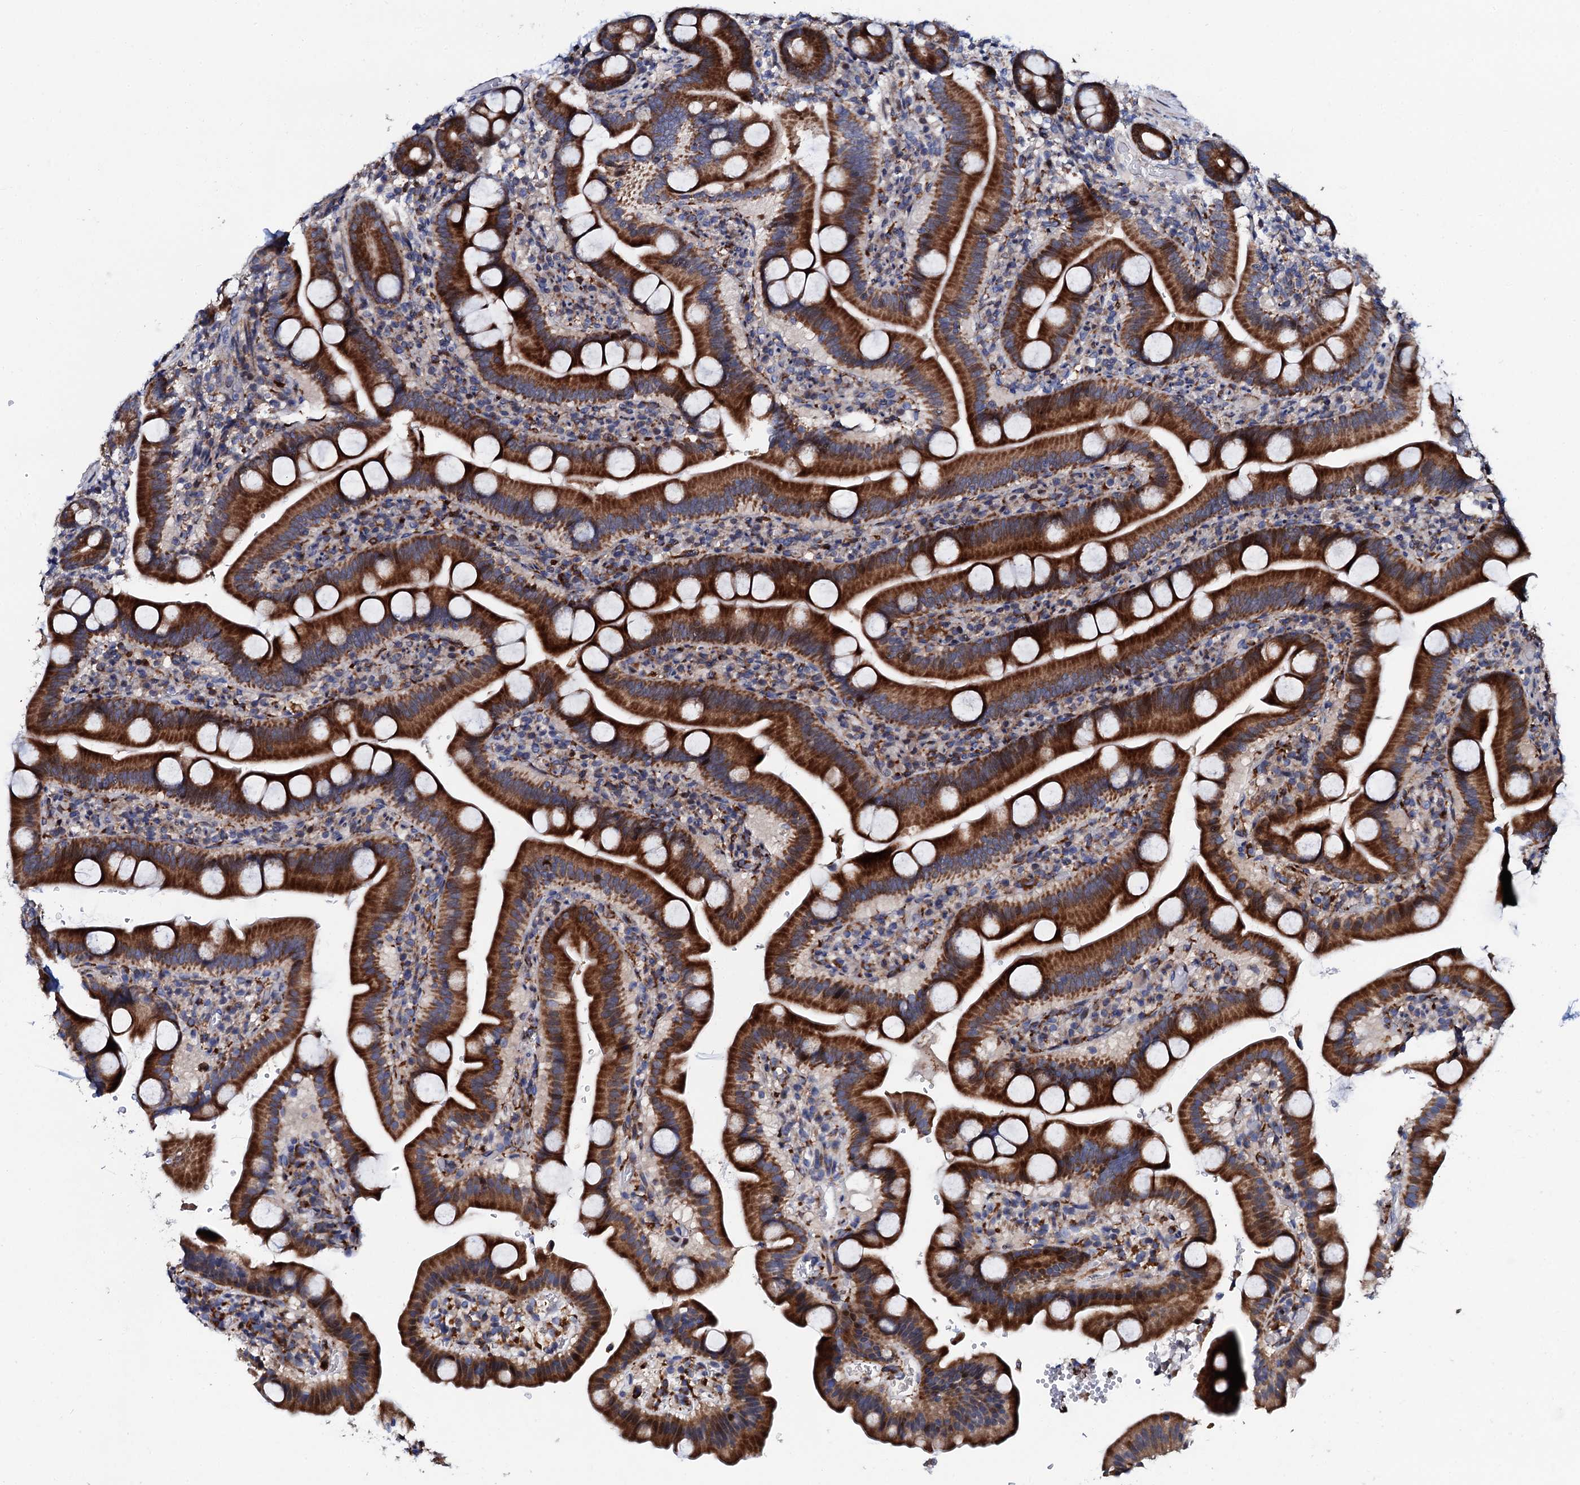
{"staining": {"intensity": "strong", "quantity": ">75%", "location": "cytoplasmic/membranous"}, "tissue": "duodenum", "cell_type": "Glandular cells", "image_type": "normal", "snomed": [{"axis": "morphology", "description": "Normal tissue, NOS"}, {"axis": "topography", "description": "Duodenum"}], "caption": "Strong cytoplasmic/membranous positivity is identified in approximately >75% of glandular cells in benign duodenum.", "gene": "TCIRG1", "patient": {"sex": "male", "age": 55}}